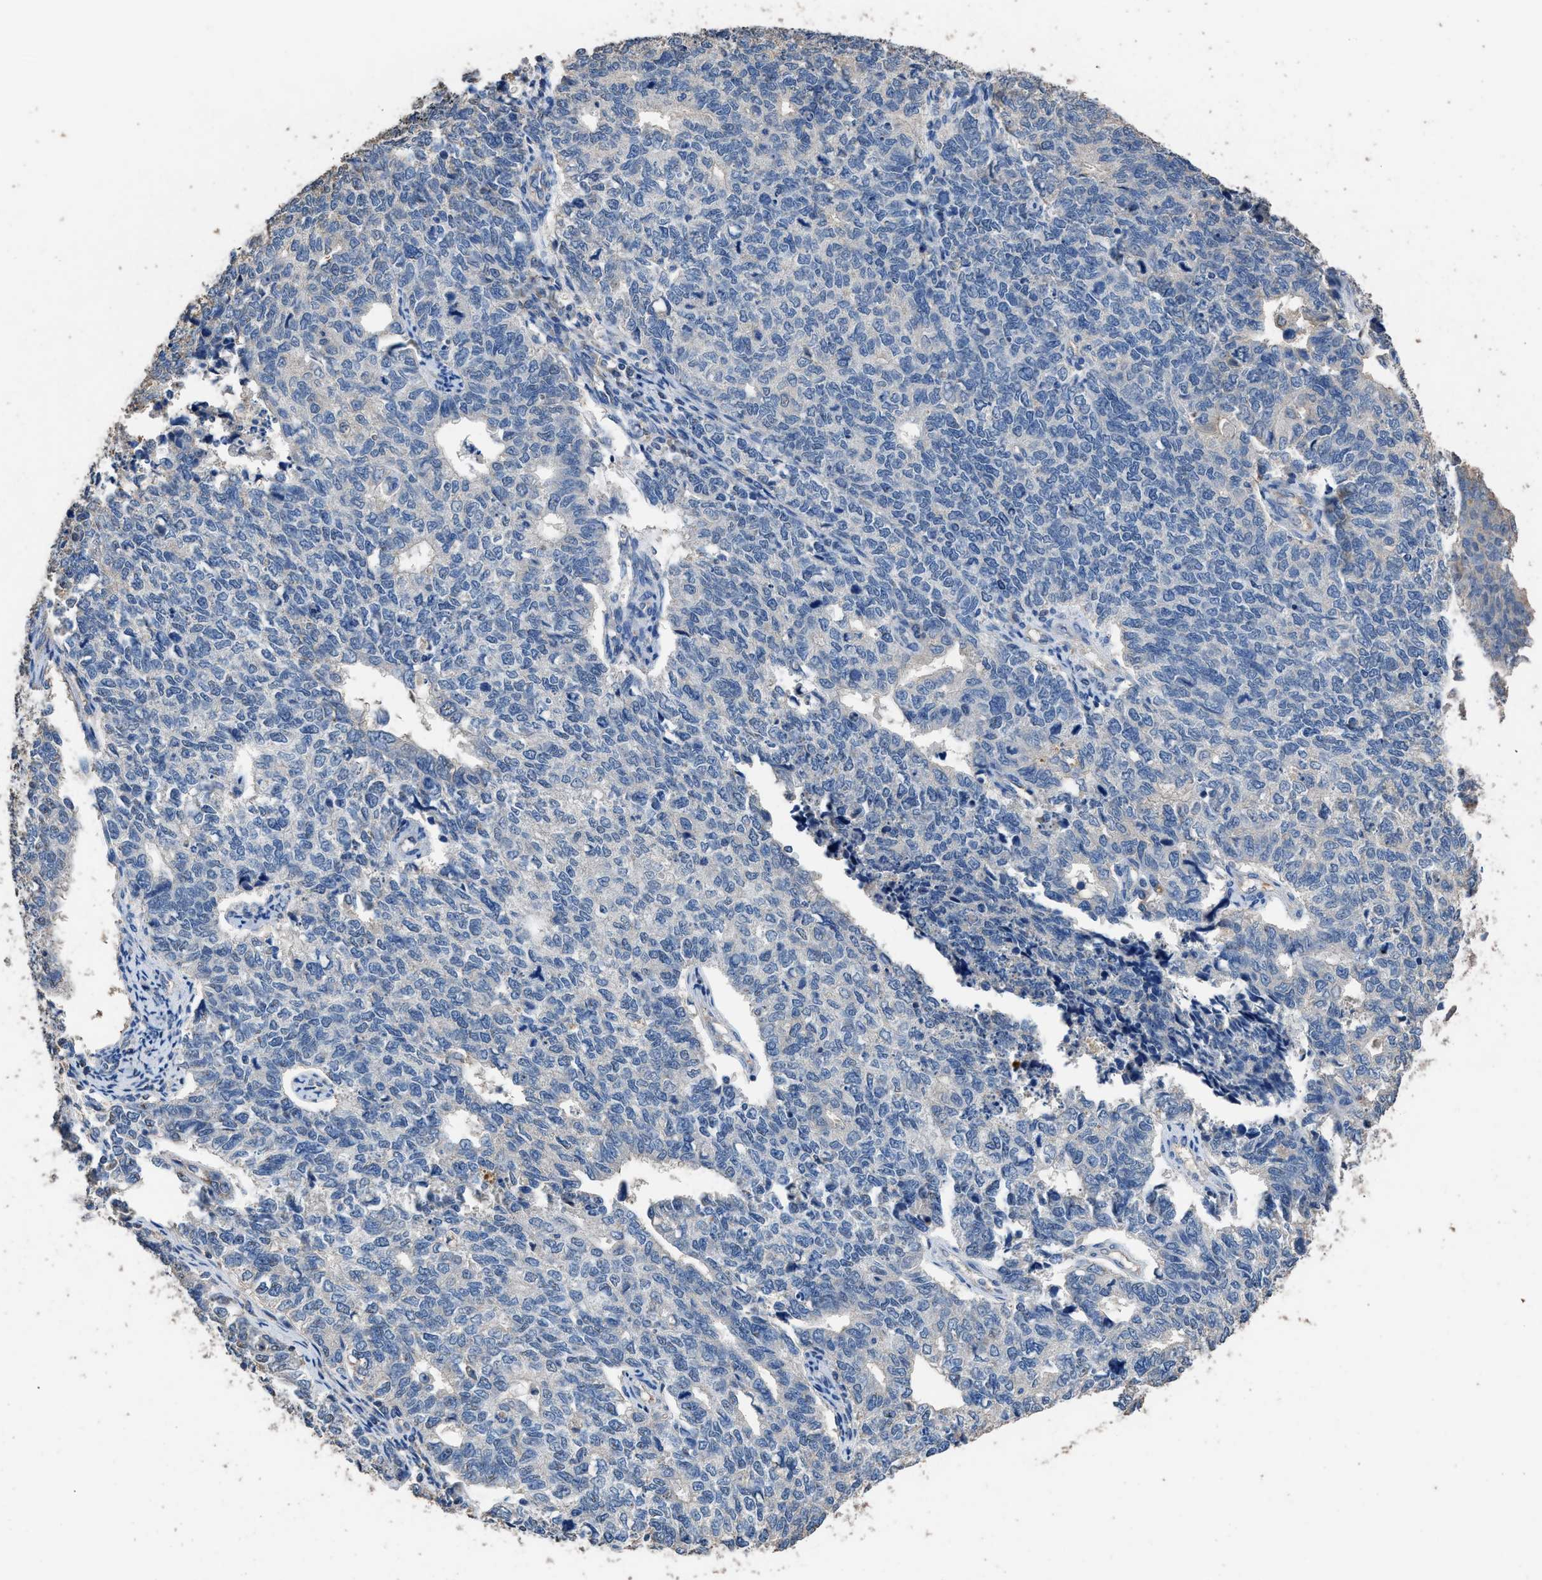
{"staining": {"intensity": "negative", "quantity": "none", "location": "none"}, "tissue": "cervical cancer", "cell_type": "Tumor cells", "image_type": "cancer", "snomed": [{"axis": "morphology", "description": "Squamous cell carcinoma, NOS"}, {"axis": "topography", "description": "Cervix"}], "caption": "DAB immunohistochemical staining of cervical squamous cell carcinoma displays no significant expression in tumor cells.", "gene": "ITSN1", "patient": {"sex": "female", "age": 63}}